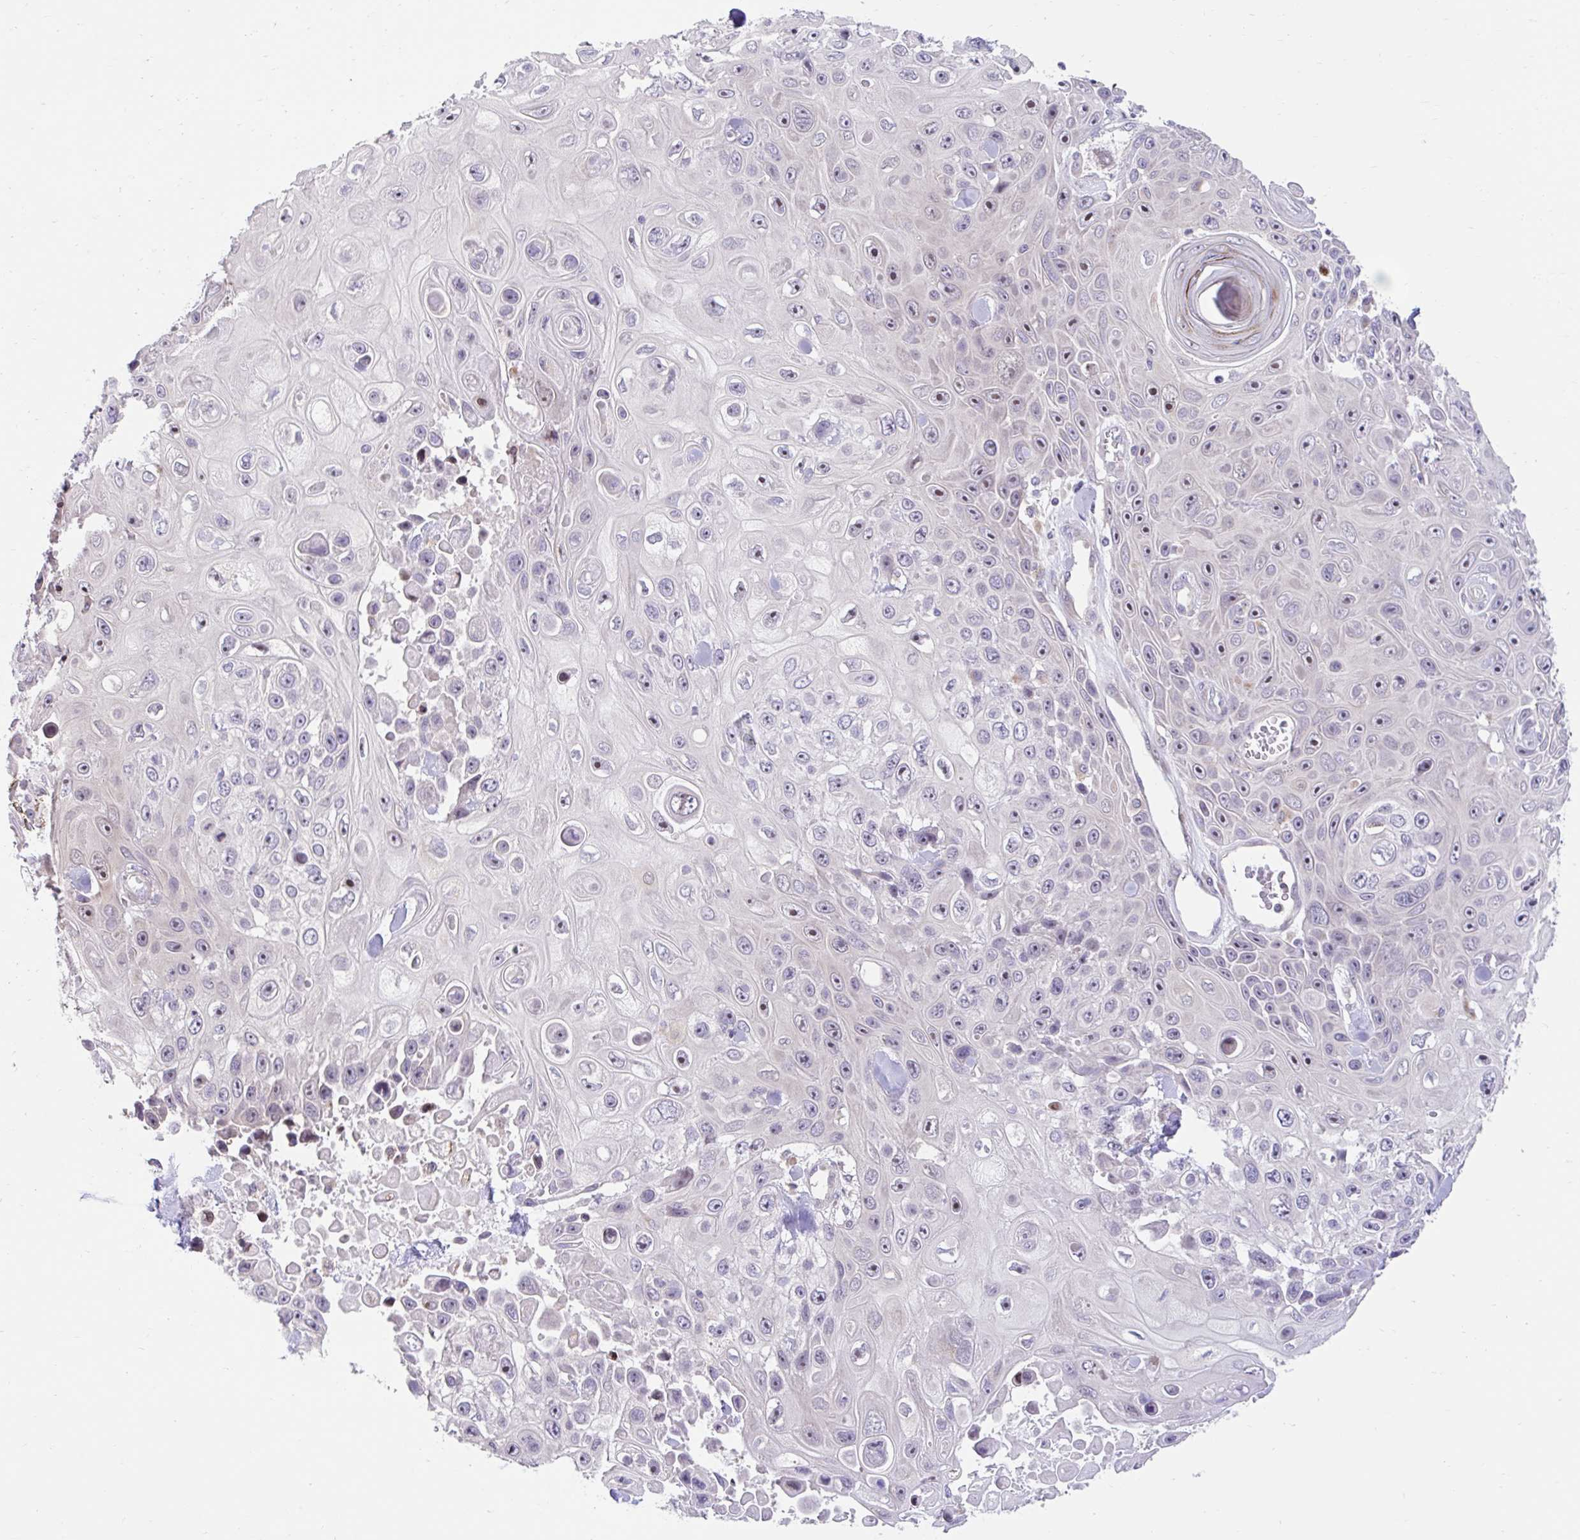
{"staining": {"intensity": "negative", "quantity": "none", "location": "none"}, "tissue": "skin cancer", "cell_type": "Tumor cells", "image_type": "cancer", "snomed": [{"axis": "morphology", "description": "Squamous cell carcinoma, NOS"}, {"axis": "topography", "description": "Skin"}], "caption": "A micrograph of skin squamous cell carcinoma stained for a protein exhibits no brown staining in tumor cells. (Stains: DAB (3,3'-diaminobenzidine) immunohistochemistry with hematoxylin counter stain, Microscopy: brightfield microscopy at high magnification).", "gene": "NT5C1B", "patient": {"sex": "male", "age": 82}}